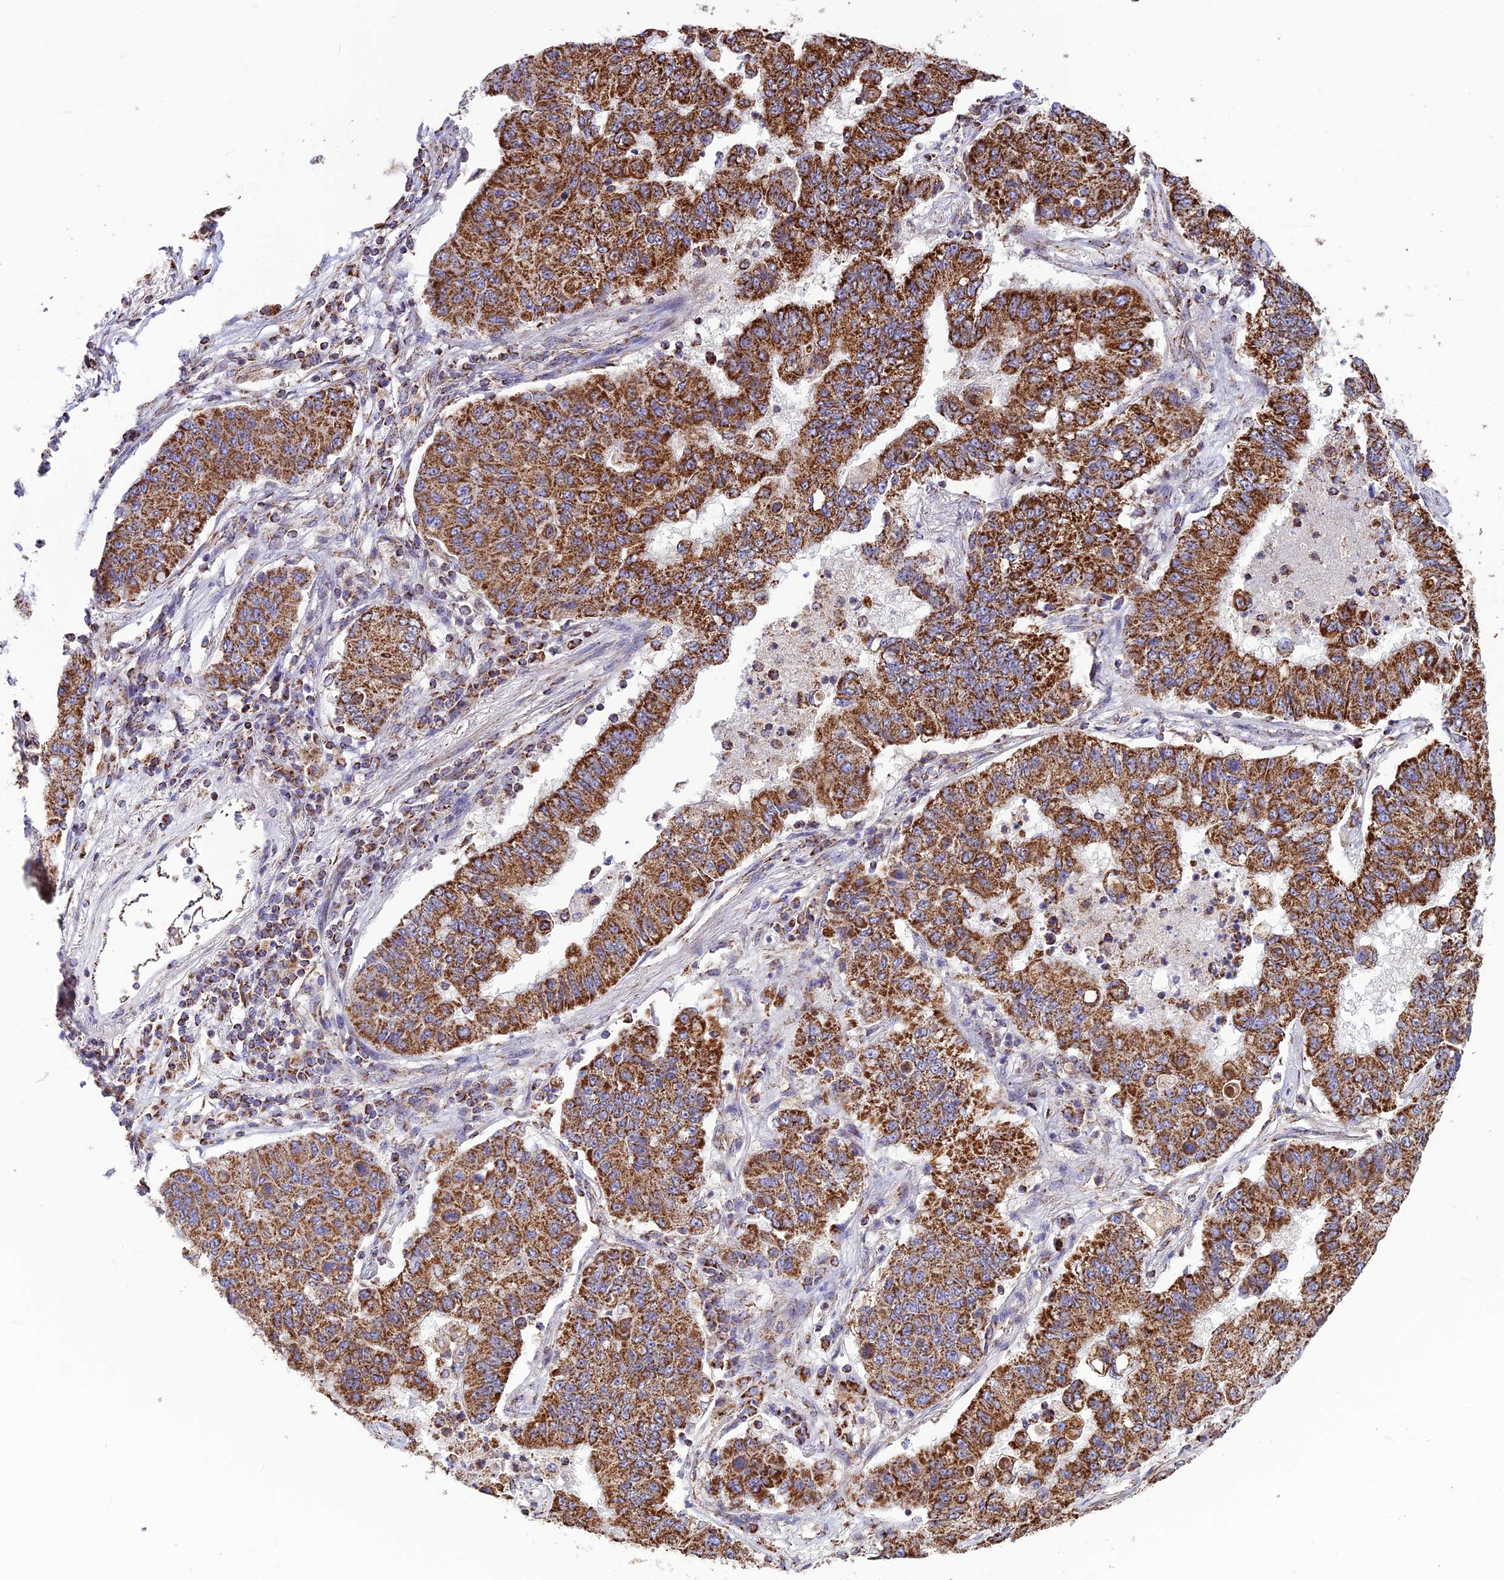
{"staining": {"intensity": "strong", "quantity": ">75%", "location": "cytoplasmic/membranous"}, "tissue": "lung cancer", "cell_type": "Tumor cells", "image_type": "cancer", "snomed": [{"axis": "morphology", "description": "Squamous cell carcinoma, NOS"}, {"axis": "topography", "description": "Lung"}], "caption": "Immunohistochemistry (IHC) (DAB (3,3'-diaminobenzidine)) staining of human lung cancer demonstrates strong cytoplasmic/membranous protein staining in approximately >75% of tumor cells.", "gene": "CS", "patient": {"sex": "male", "age": 74}}